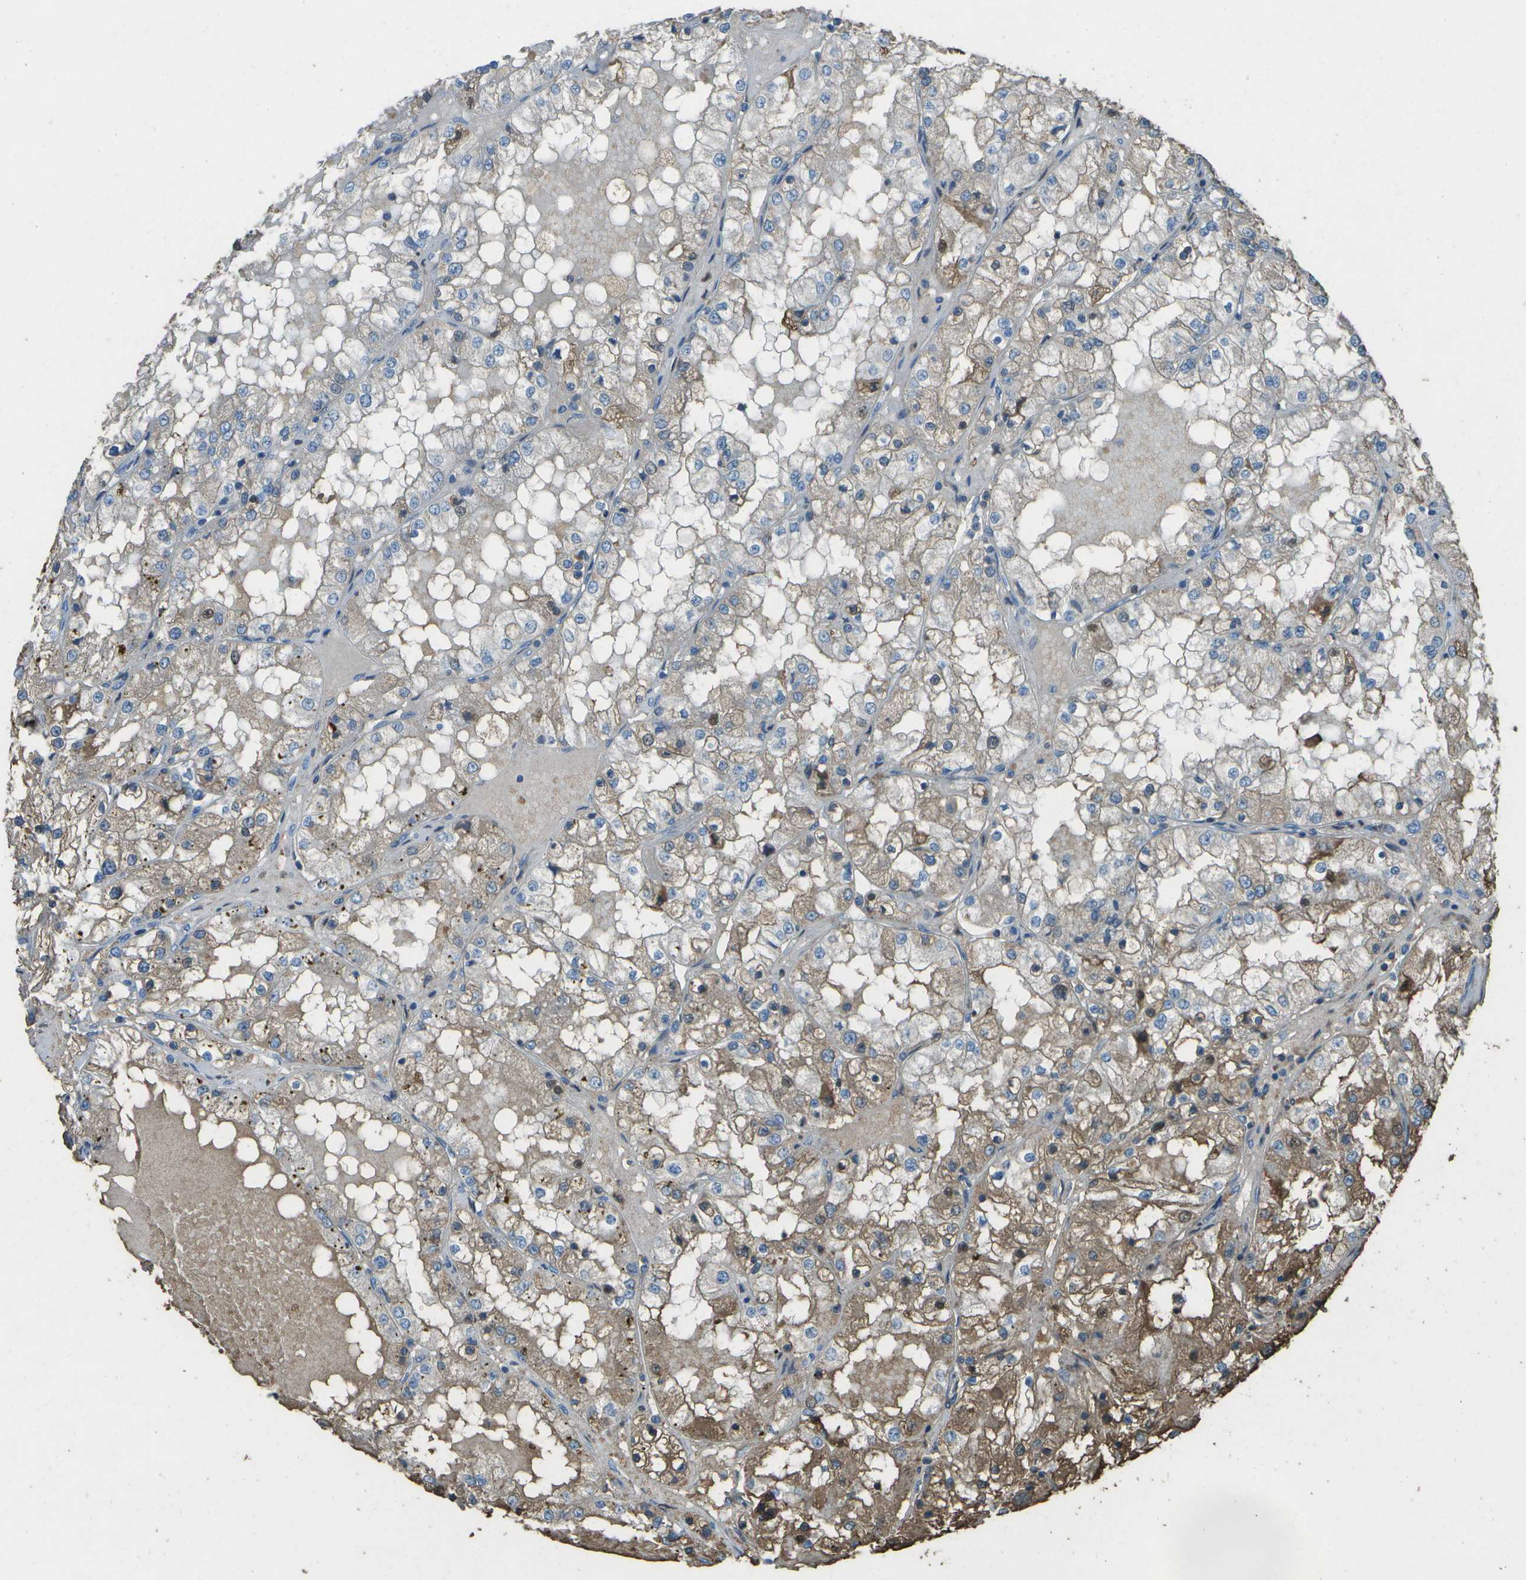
{"staining": {"intensity": "moderate", "quantity": "<25%", "location": "cytoplasmic/membranous"}, "tissue": "renal cancer", "cell_type": "Tumor cells", "image_type": "cancer", "snomed": [{"axis": "morphology", "description": "Adenocarcinoma, NOS"}, {"axis": "topography", "description": "Kidney"}], "caption": "A micrograph of human renal adenocarcinoma stained for a protein reveals moderate cytoplasmic/membranous brown staining in tumor cells.", "gene": "CYP4F11", "patient": {"sex": "male", "age": 68}}